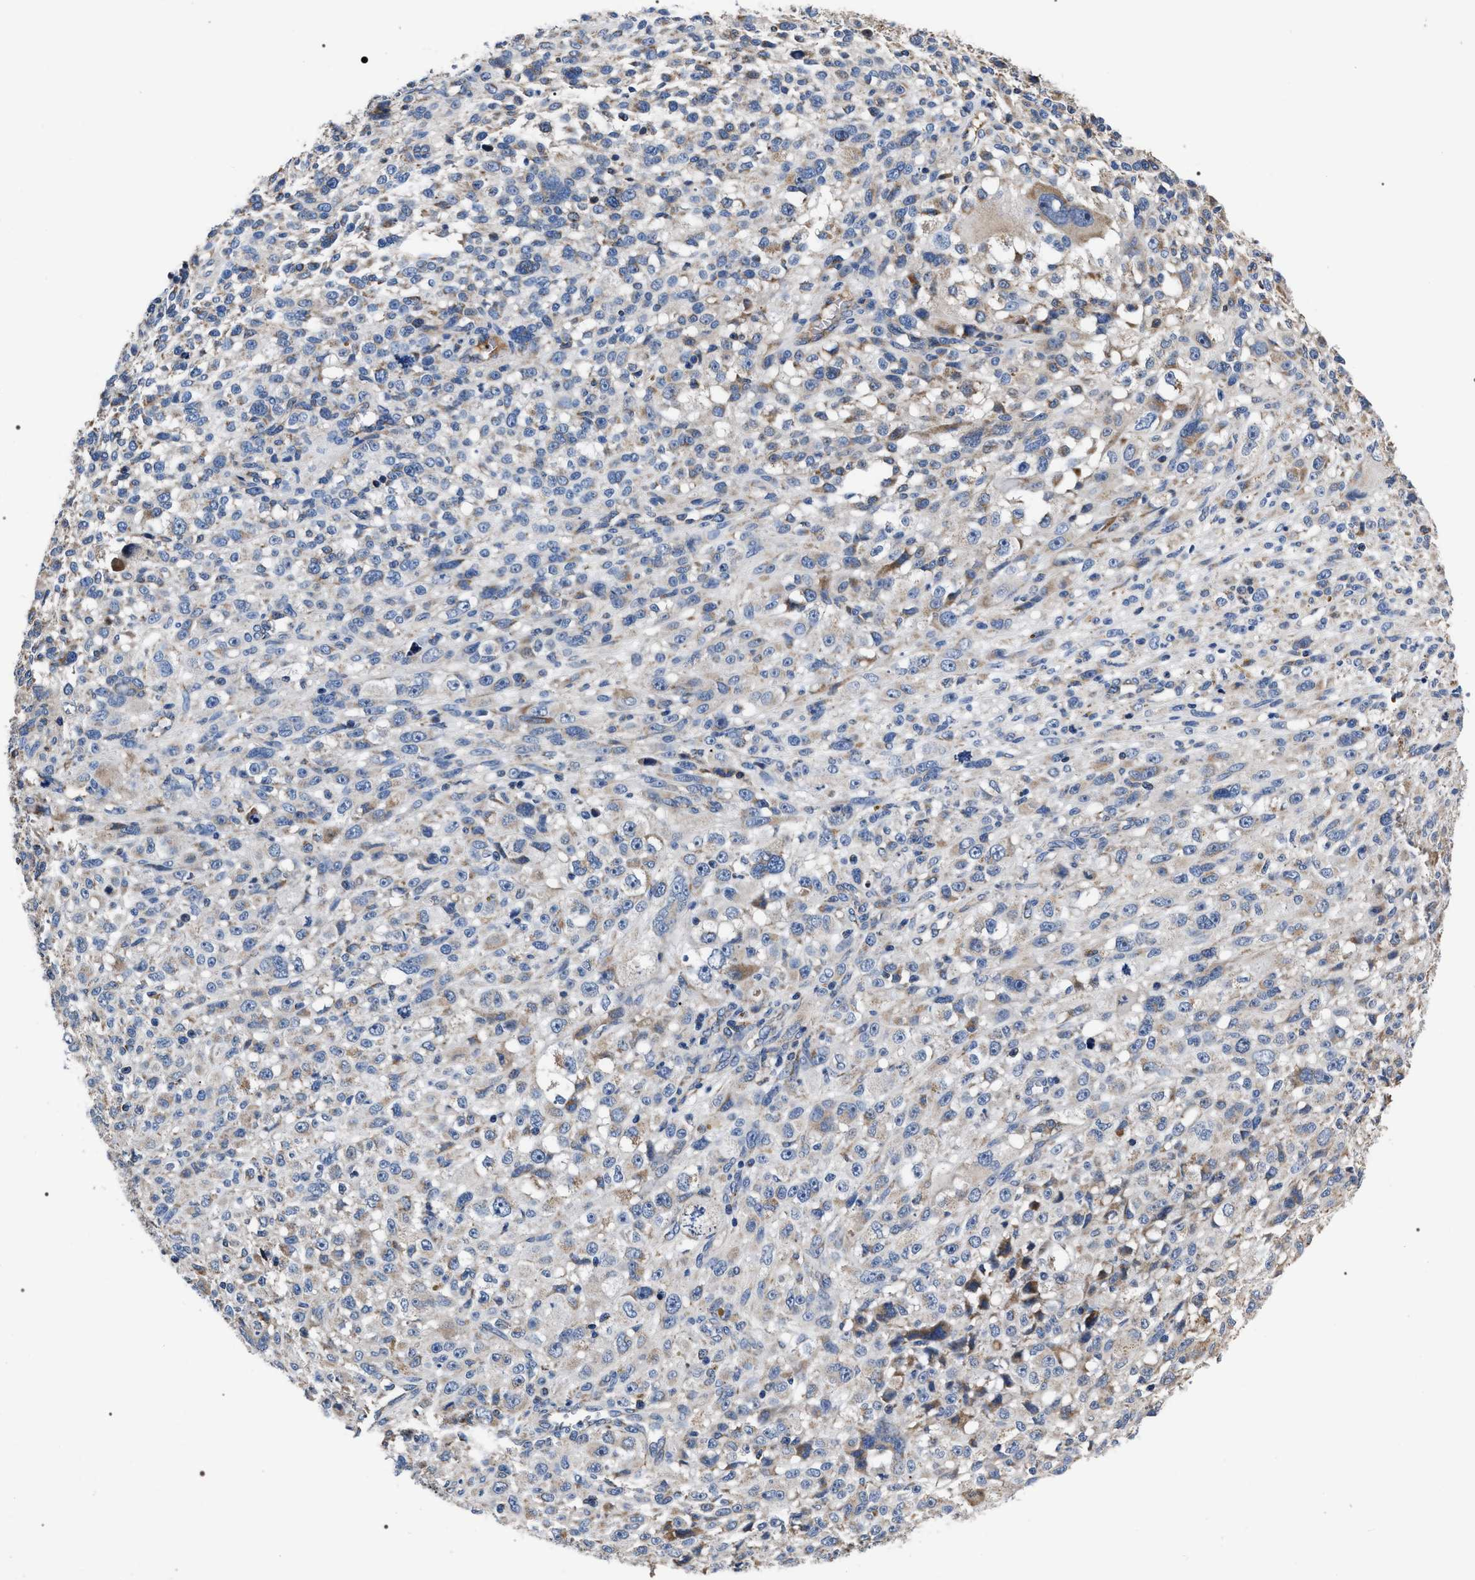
{"staining": {"intensity": "negative", "quantity": "none", "location": "none"}, "tissue": "melanoma", "cell_type": "Tumor cells", "image_type": "cancer", "snomed": [{"axis": "morphology", "description": "Malignant melanoma, NOS"}, {"axis": "topography", "description": "Skin"}], "caption": "This is a image of immunohistochemistry staining of melanoma, which shows no expression in tumor cells.", "gene": "MACC1", "patient": {"sex": "female", "age": 55}}